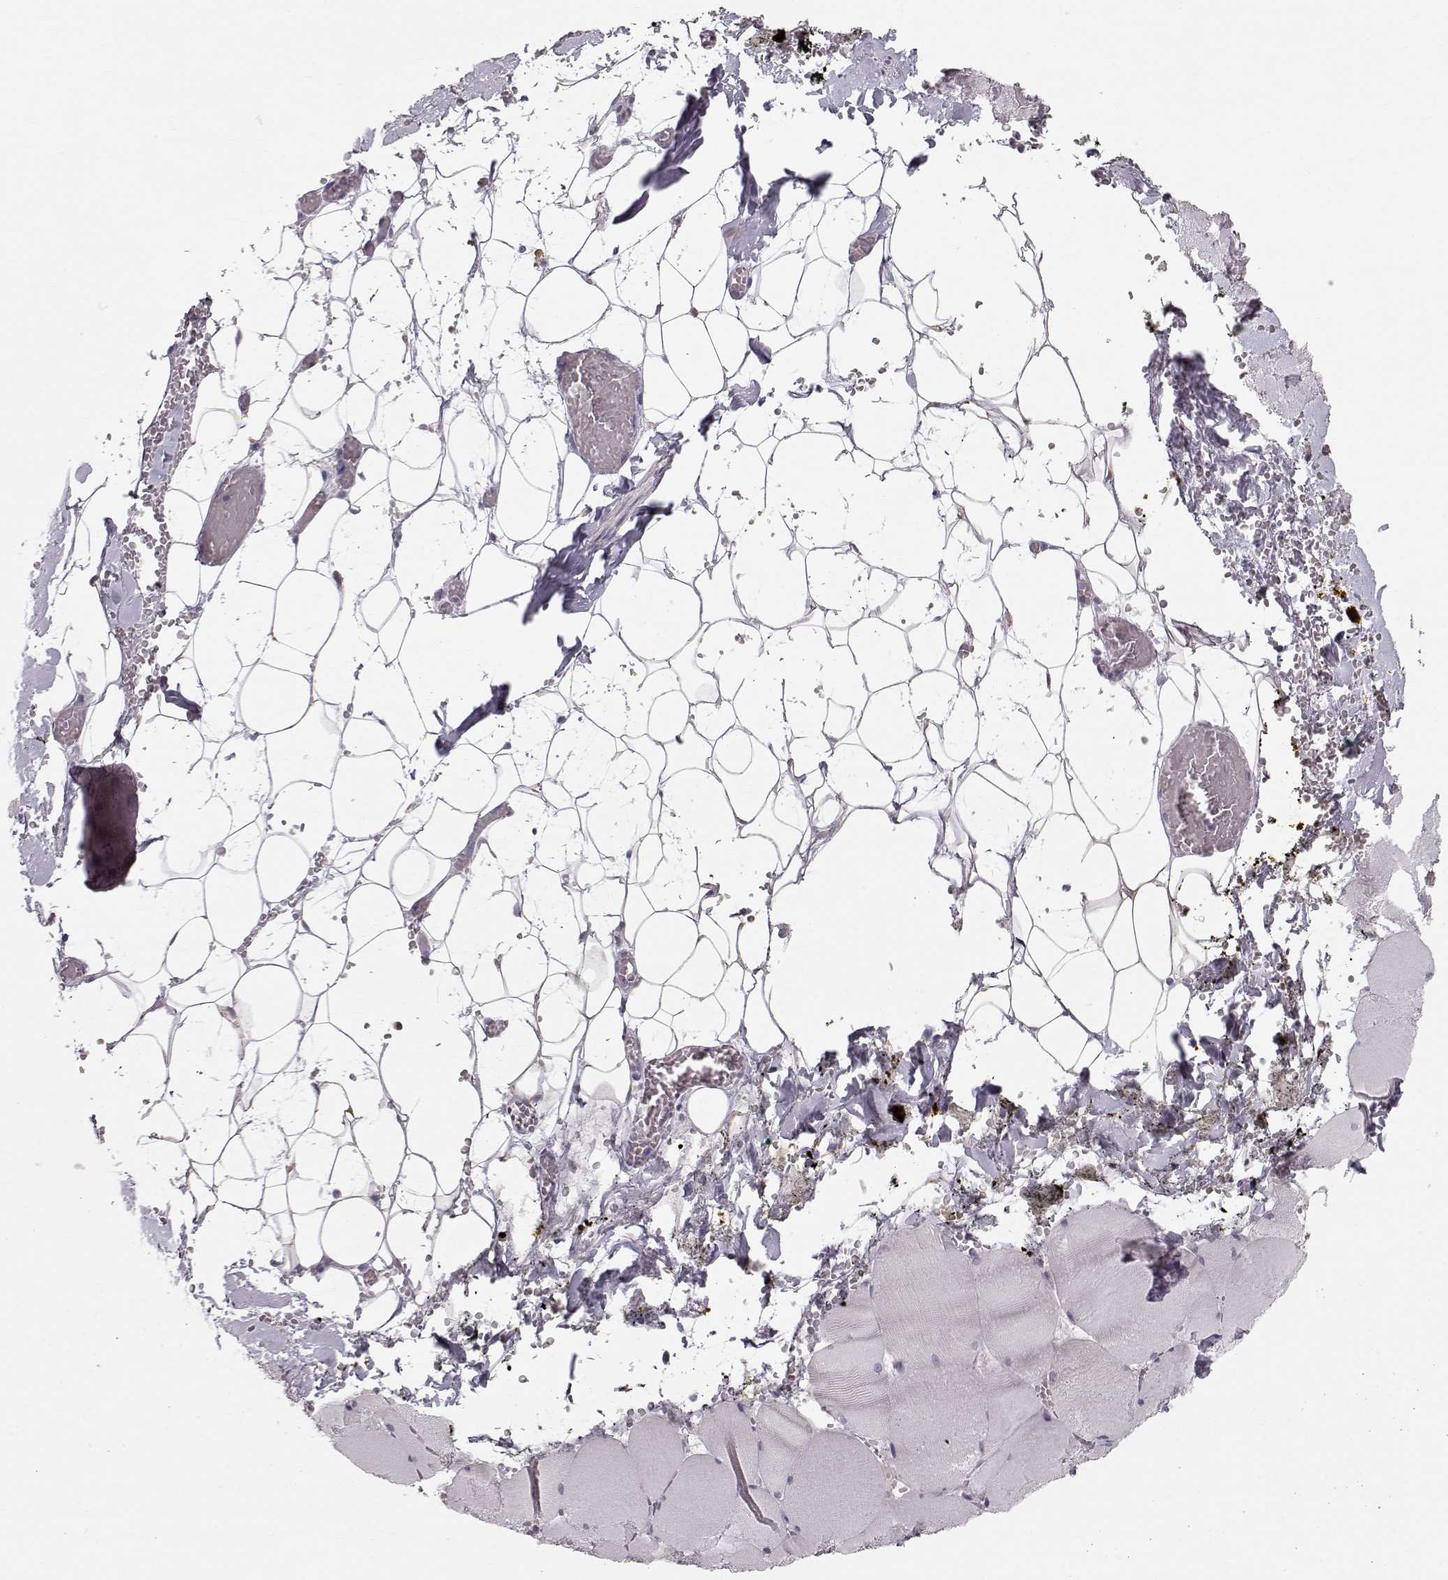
{"staining": {"intensity": "negative", "quantity": "none", "location": "none"}, "tissue": "skeletal muscle", "cell_type": "Myocytes", "image_type": "normal", "snomed": [{"axis": "morphology", "description": "Normal tissue, NOS"}, {"axis": "topography", "description": "Skeletal muscle"}], "caption": "Human skeletal muscle stained for a protein using immunohistochemistry shows no staining in myocytes.", "gene": "POU1F1", "patient": {"sex": "male", "age": 56}}